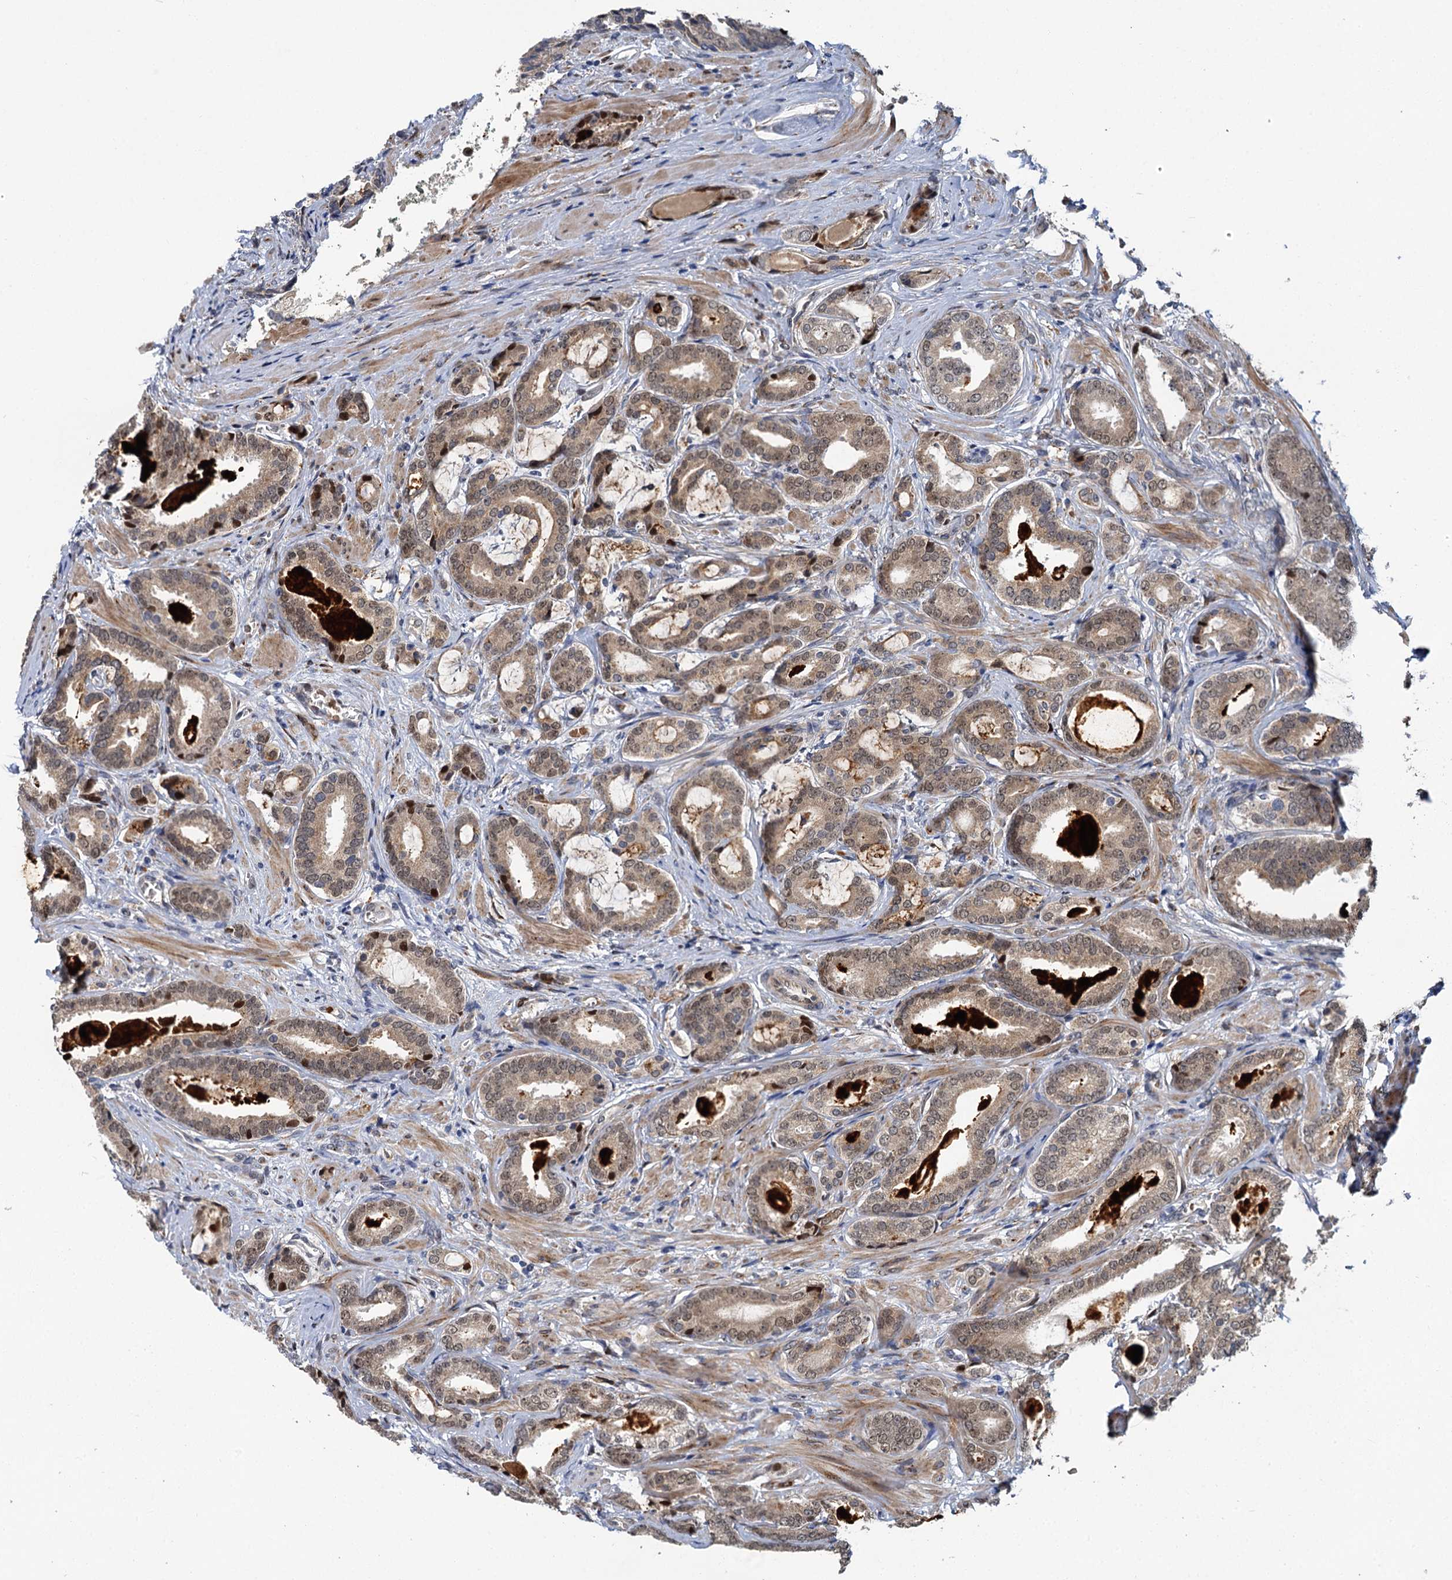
{"staining": {"intensity": "weak", "quantity": "25%-75%", "location": "cytoplasmic/membranous,nuclear"}, "tissue": "prostate cancer", "cell_type": "Tumor cells", "image_type": "cancer", "snomed": [{"axis": "morphology", "description": "Adenocarcinoma, High grade"}, {"axis": "topography", "description": "Prostate"}], "caption": "There is low levels of weak cytoplasmic/membranous and nuclear staining in tumor cells of high-grade adenocarcinoma (prostate), as demonstrated by immunohistochemical staining (brown color).", "gene": "APBA2", "patient": {"sex": "male", "age": 60}}